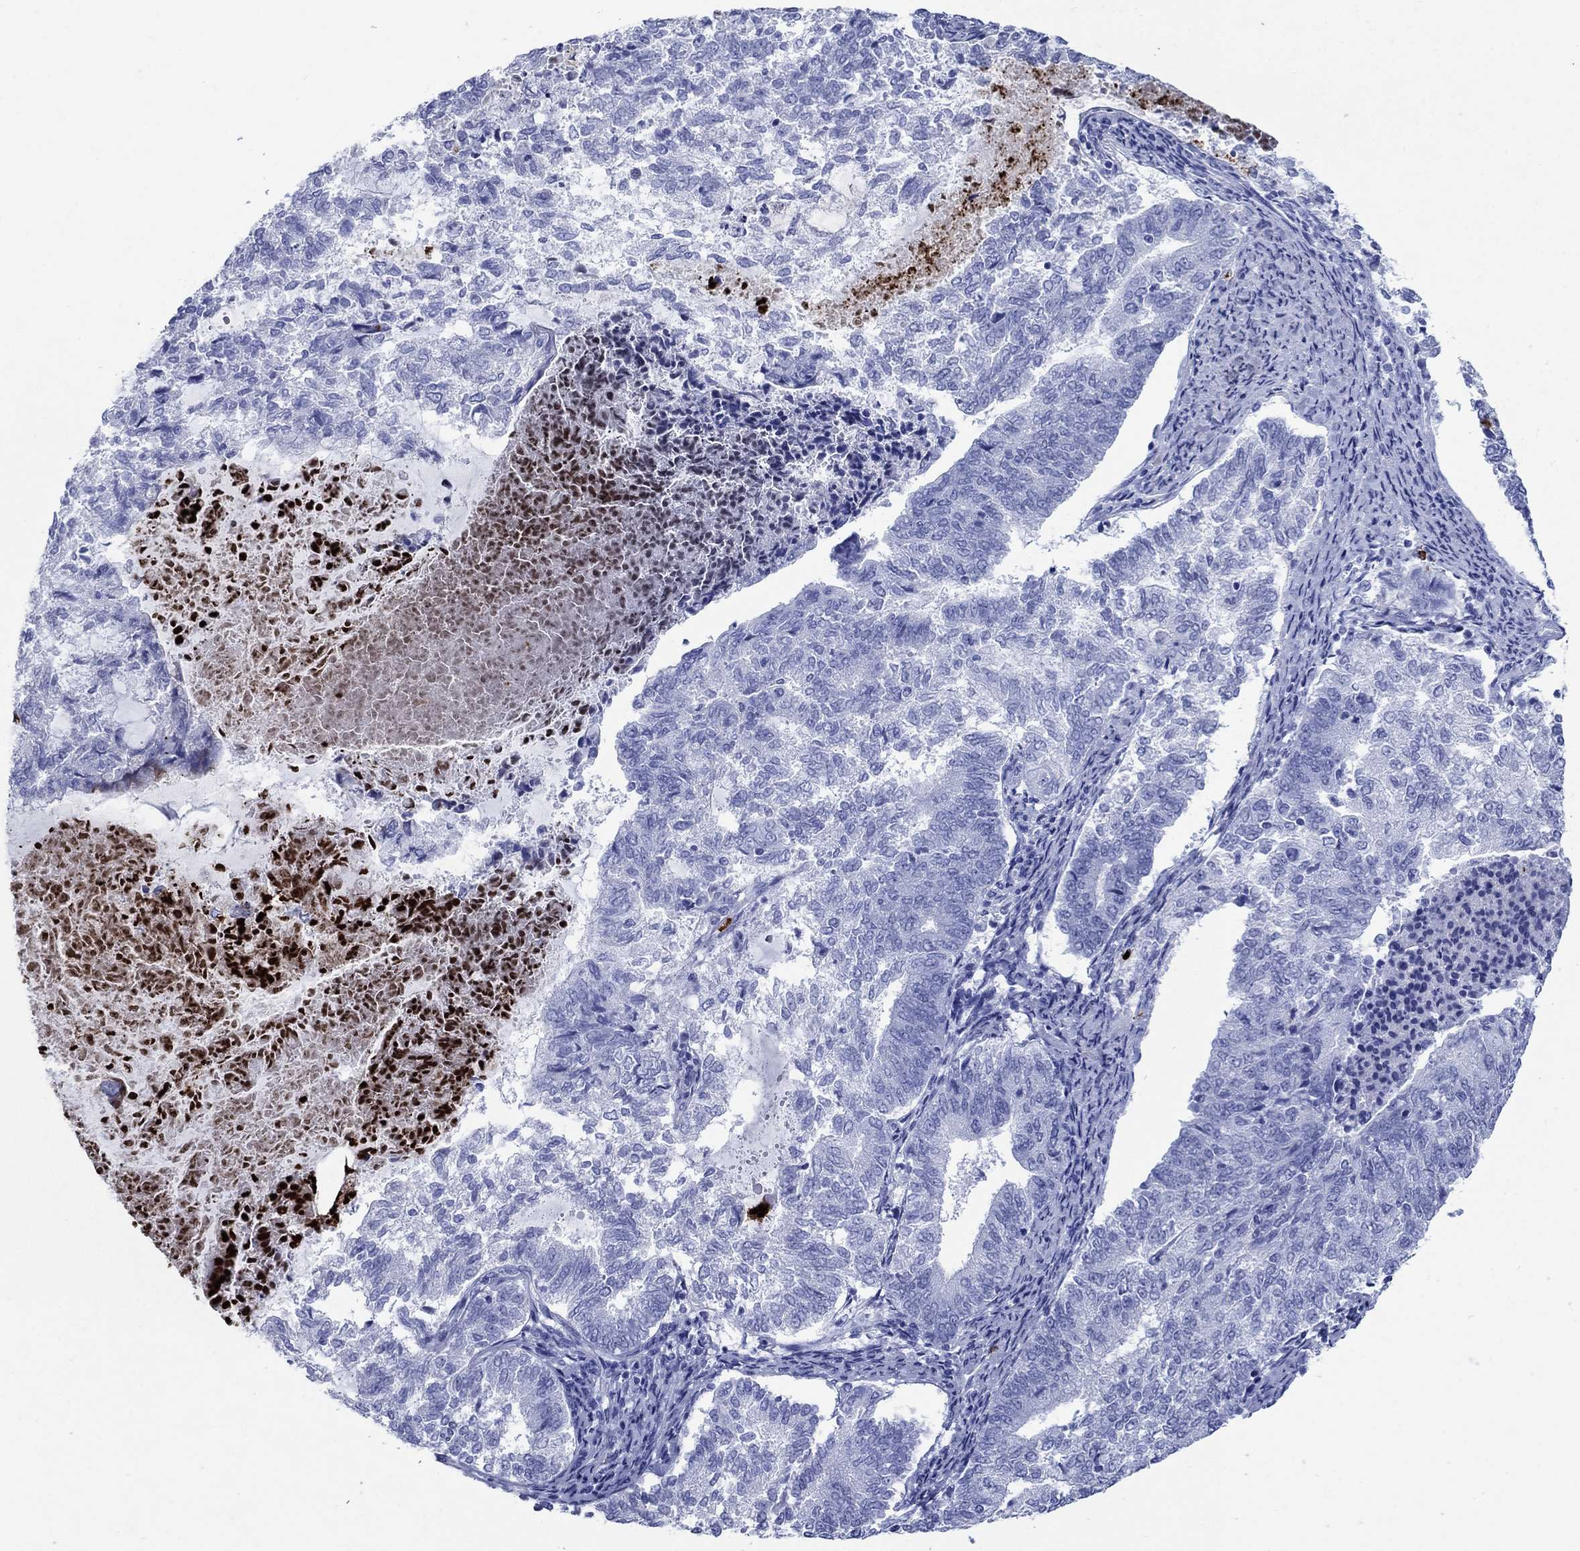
{"staining": {"intensity": "negative", "quantity": "none", "location": "none"}, "tissue": "endometrial cancer", "cell_type": "Tumor cells", "image_type": "cancer", "snomed": [{"axis": "morphology", "description": "Adenocarcinoma, NOS"}, {"axis": "topography", "description": "Endometrium"}], "caption": "Immunohistochemistry of human endometrial cancer displays no positivity in tumor cells.", "gene": "AZU1", "patient": {"sex": "female", "age": 65}}